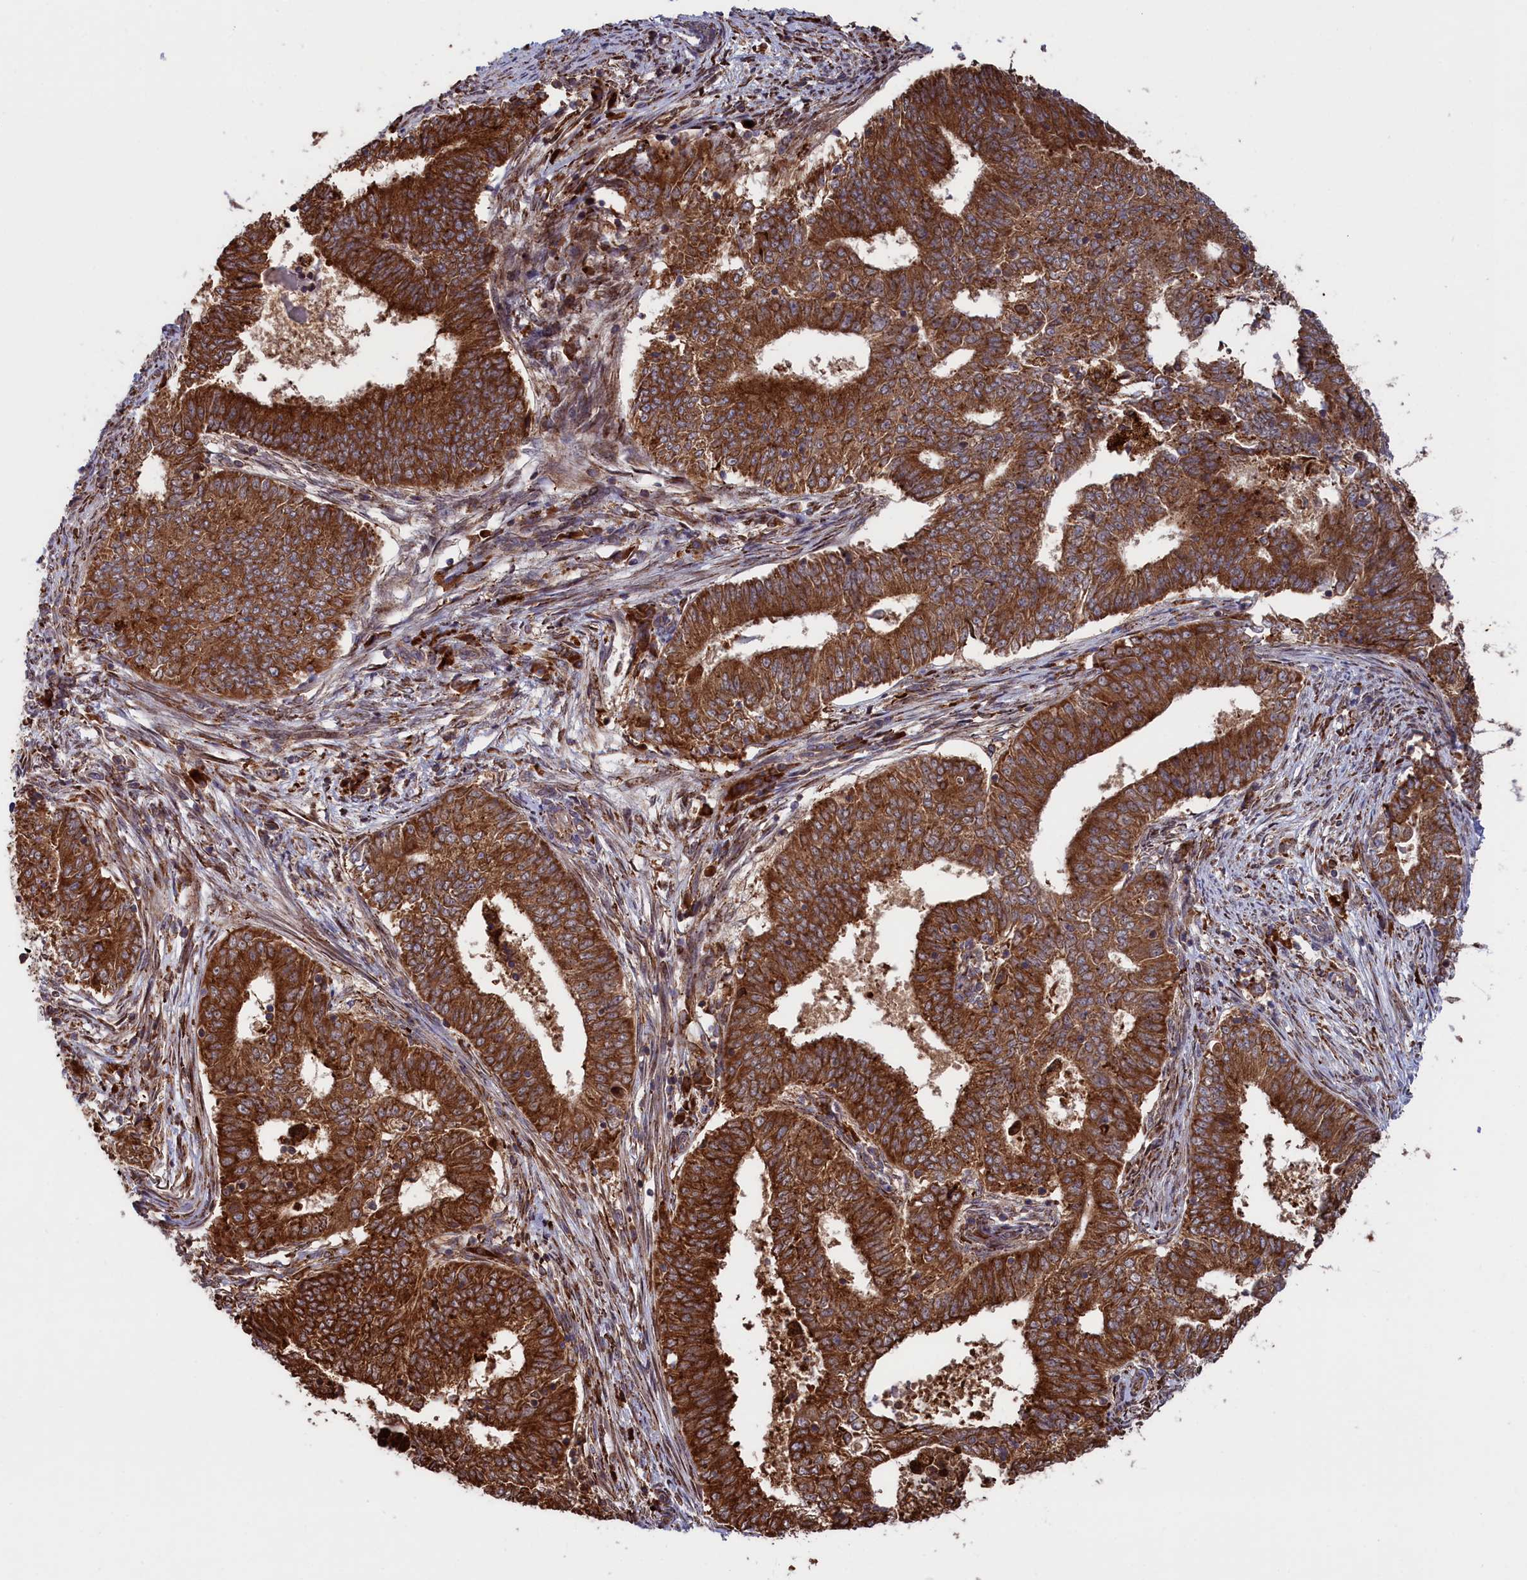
{"staining": {"intensity": "strong", "quantity": ">75%", "location": "cytoplasmic/membranous"}, "tissue": "endometrial cancer", "cell_type": "Tumor cells", "image_type": "cancer", "snomed": [{"axis": "morphology", "description": "Adenocarcinoma, NOS"}, {"axis": "topography", "description": "Endometrium"}], "caption": "The micrograph reveals staining of endometrial adenocarcinoma, revealing strong cytoplasmic/membranous protein positivity (brown color) within tumor cells.", "gene": "PLA2G4C", "patient": {"sex": "female", "age": 62}}